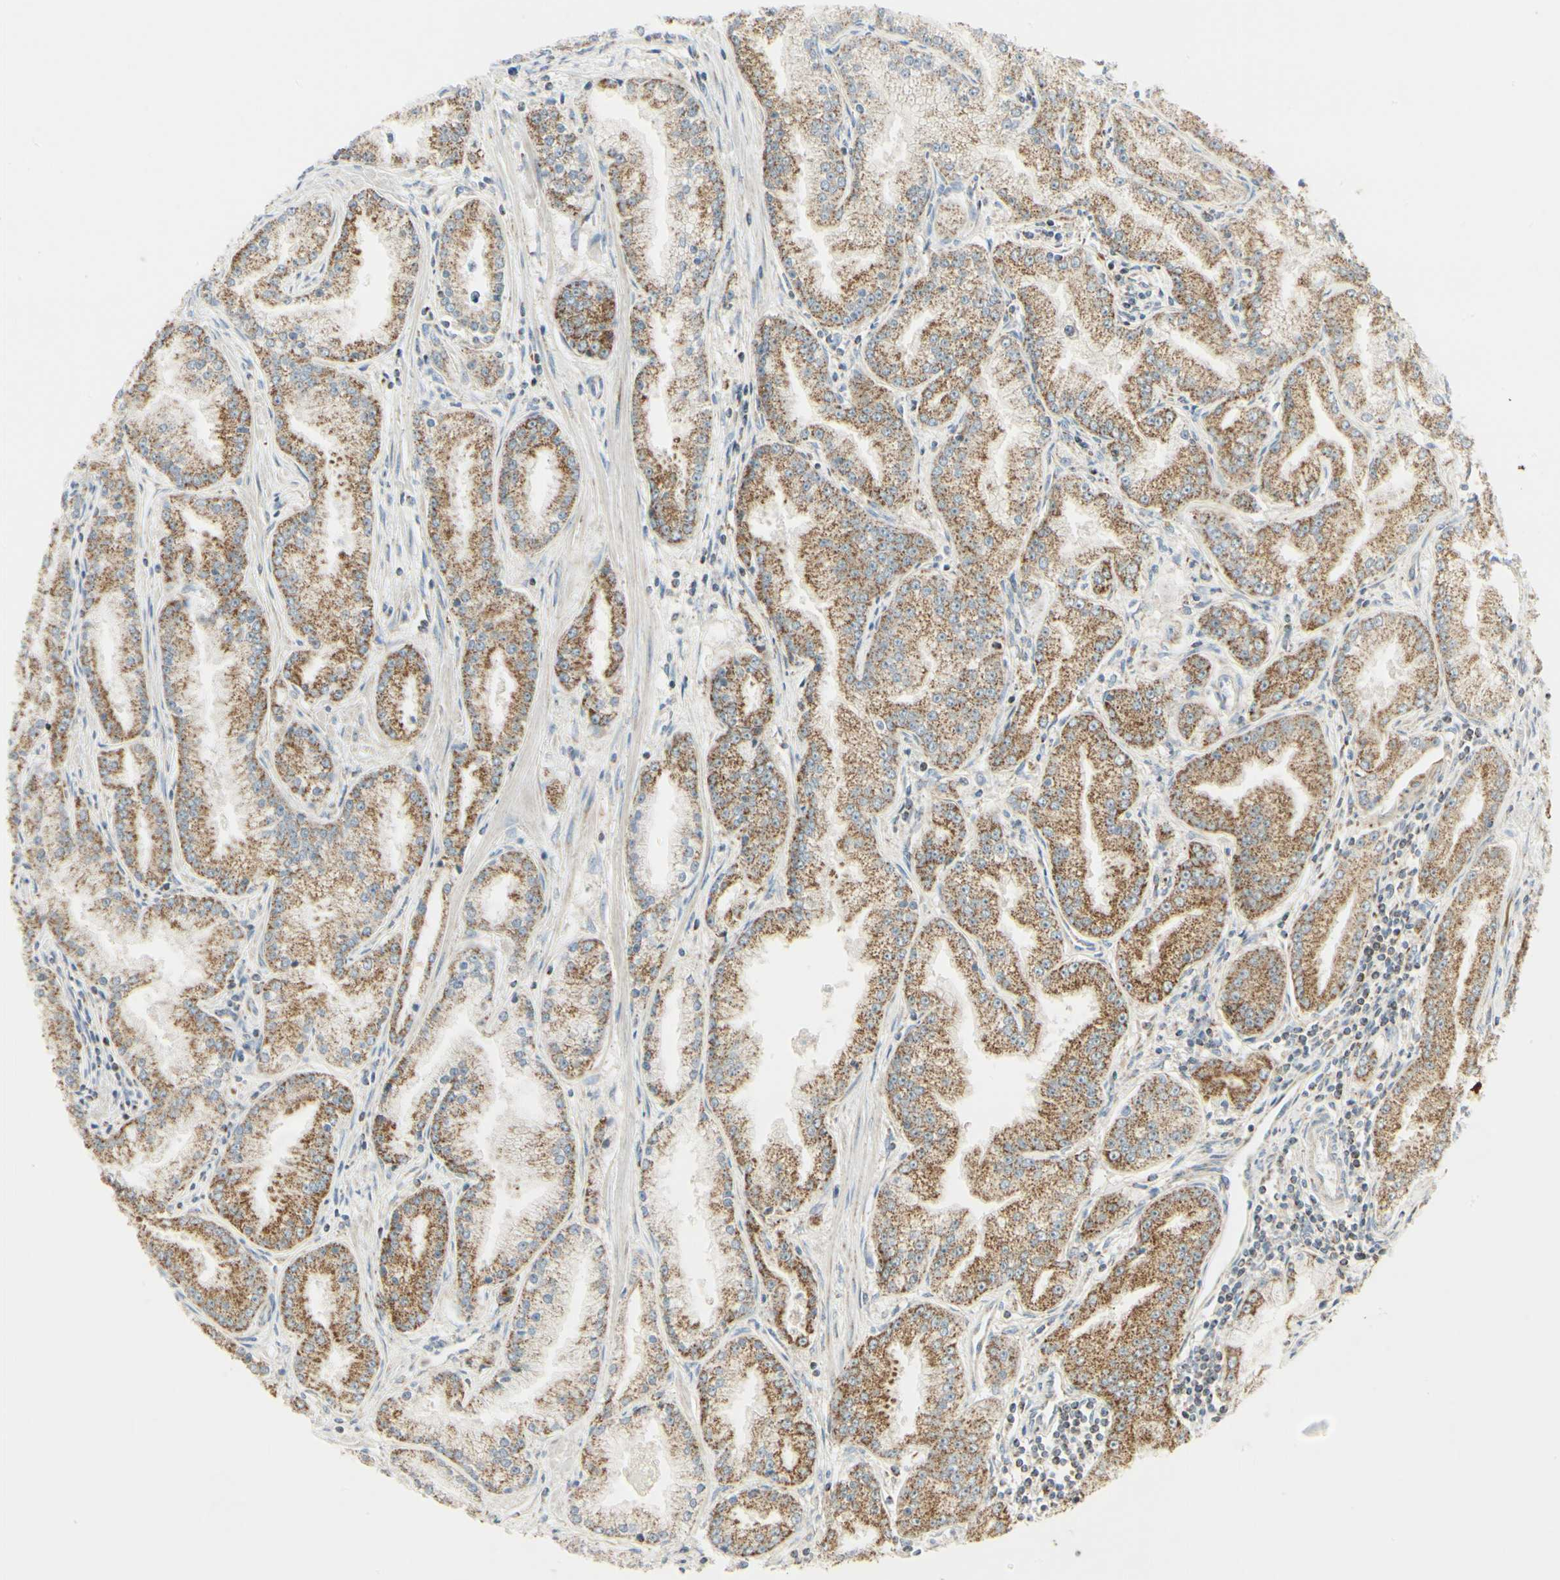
{"staining": {"intensity": "moderate", "quantity": "25%-75%", "location": "cytoplasmic/membranous"}, "tissue": "prostate cancer", "cell_type": "Tumor cells", "image_type": "cancer", "snomed": [{"axis": "morphology", "description": "Adenocarcinoma, High grade"}, {"axis": "topography", "description": "Prostate"}], "caption": "The photomicrograph displays immunohistochemical staining of prostate cancer (high-grade adenocarcinoma). There is moderate cytoplasmic/membranous staining is present in about 25%-75% of tumor cells.", "gene": "ANKS6", "patient": {"sex": "male", "age": 61}}